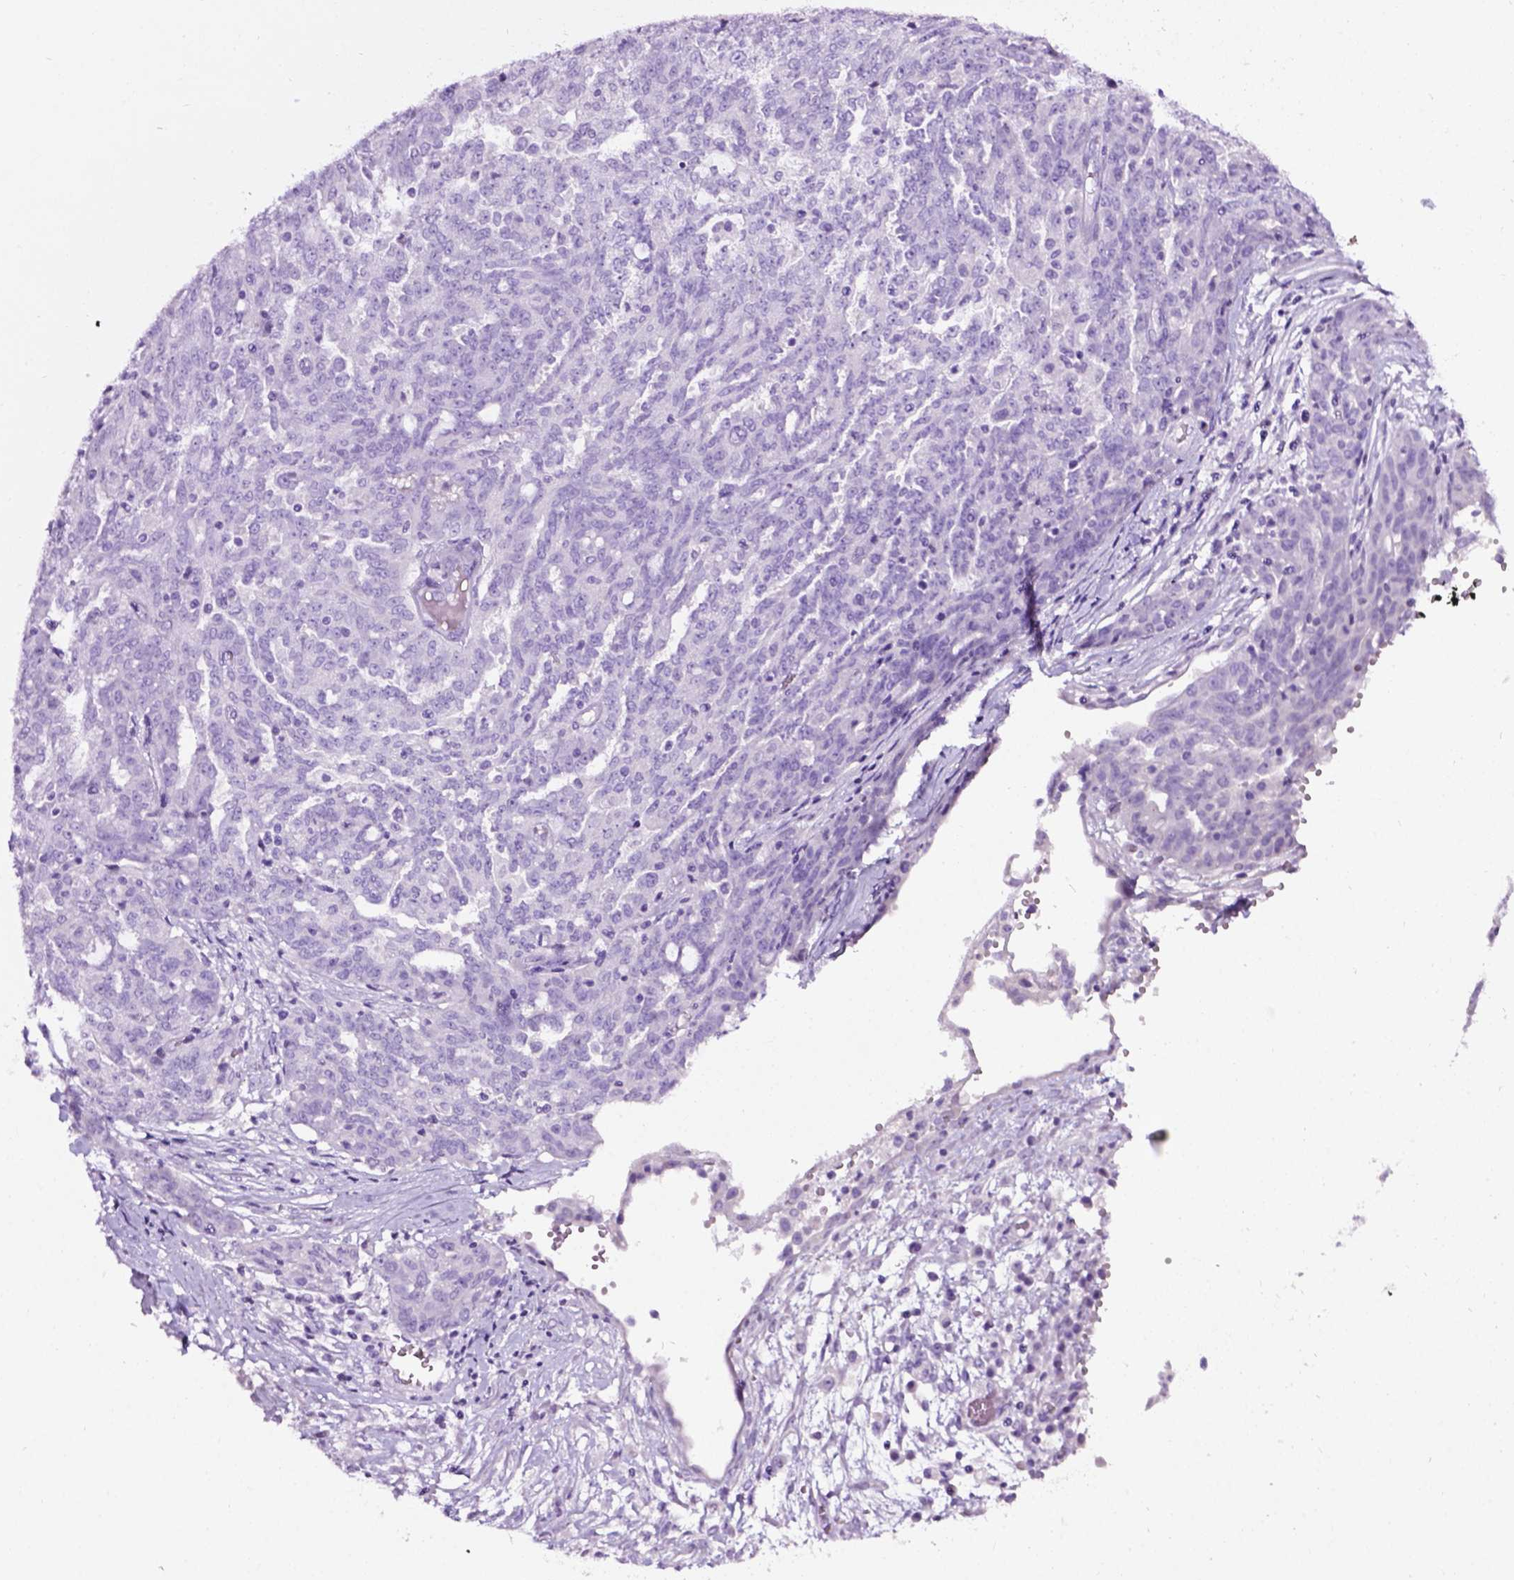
{"staining": {"intensity": "negative", "quantity": "none", "location": "none"}, "tissue": "ovarian cancer", "cell_type": "Tumor cells", "image_type": "cancer", "snomed": [{"axis": "morphology", "description": "Cystadenocarcinoma, serous, NOS"}, {"axis": "topography", "description": "Ovary"}], "caption": "Protein analysis of ovarian cancer exhibits no significant staining in tumor cells. The staining was performed using DAB to visualize the protein expression in brown, while the nuclei were stained in blue with hematoxylin (Magnification: 20x).", "gene": "LELP1", "patient": {"sex": "female", "age": 67}}